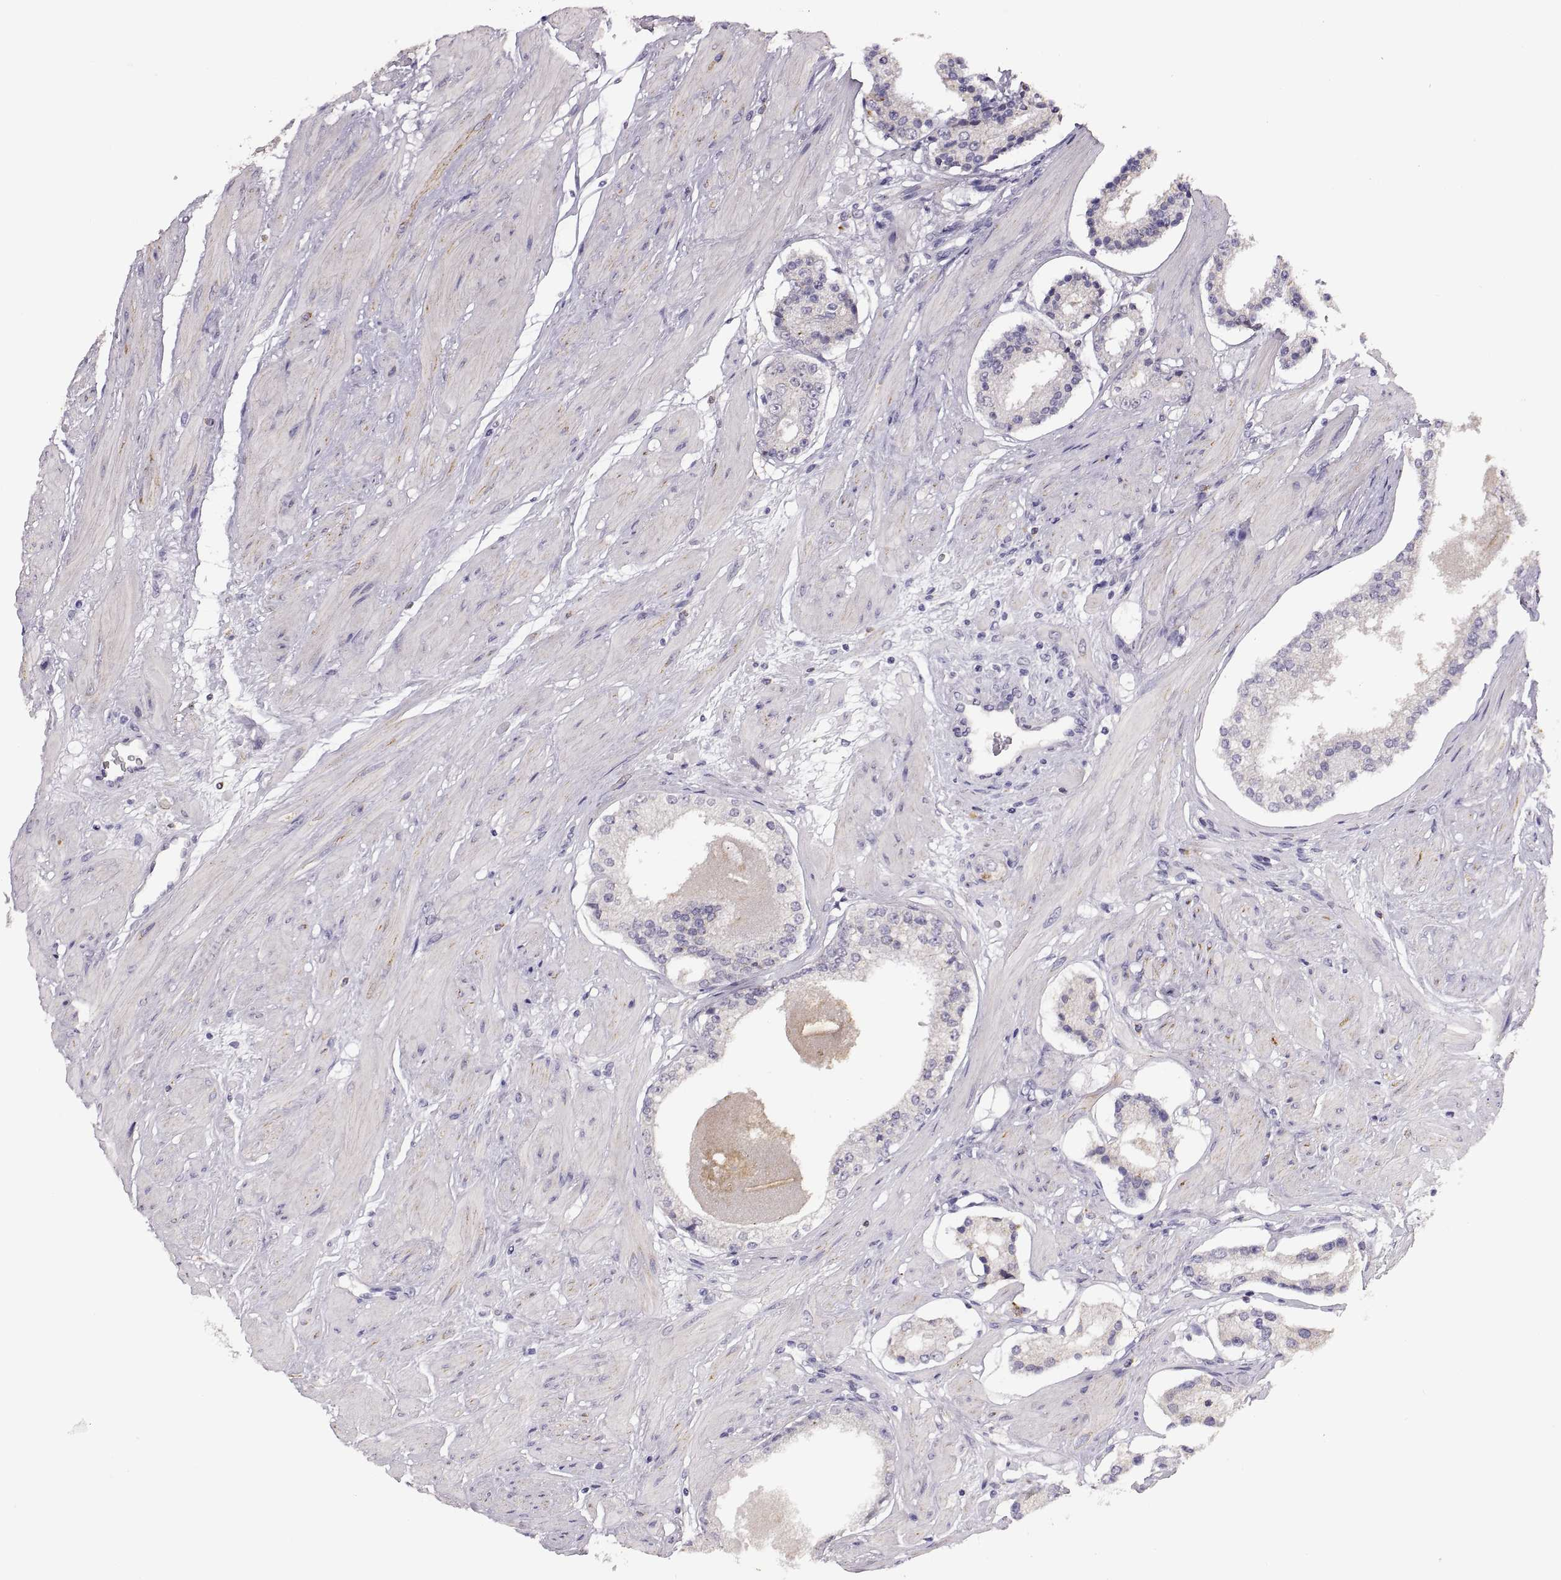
{"staining": {"intensity": "negative", "quantity": "none", "location": "none"}, "tissue": "prostate cancer", "cell_type": "Tumor cells", "image_type": "cancer", "snomed": [{"axis": "morphology", "description": "Adenocarcinoma, Low grade"}, {"axis": "topography", "description": "Prostate"}], "caption": "A histopathology image of prostate cancer (adenocarcinoma (low-grade)) stained for a protein shows no brown staining in tumor cells. The staining was performed using DAB to visualize the protein expression in brown, while the nuclei were stained in blue with hematoxylin (Magnification: 20x).", "gene": "MAGEB18", "patient": {"sex": "male", "age": 60}}